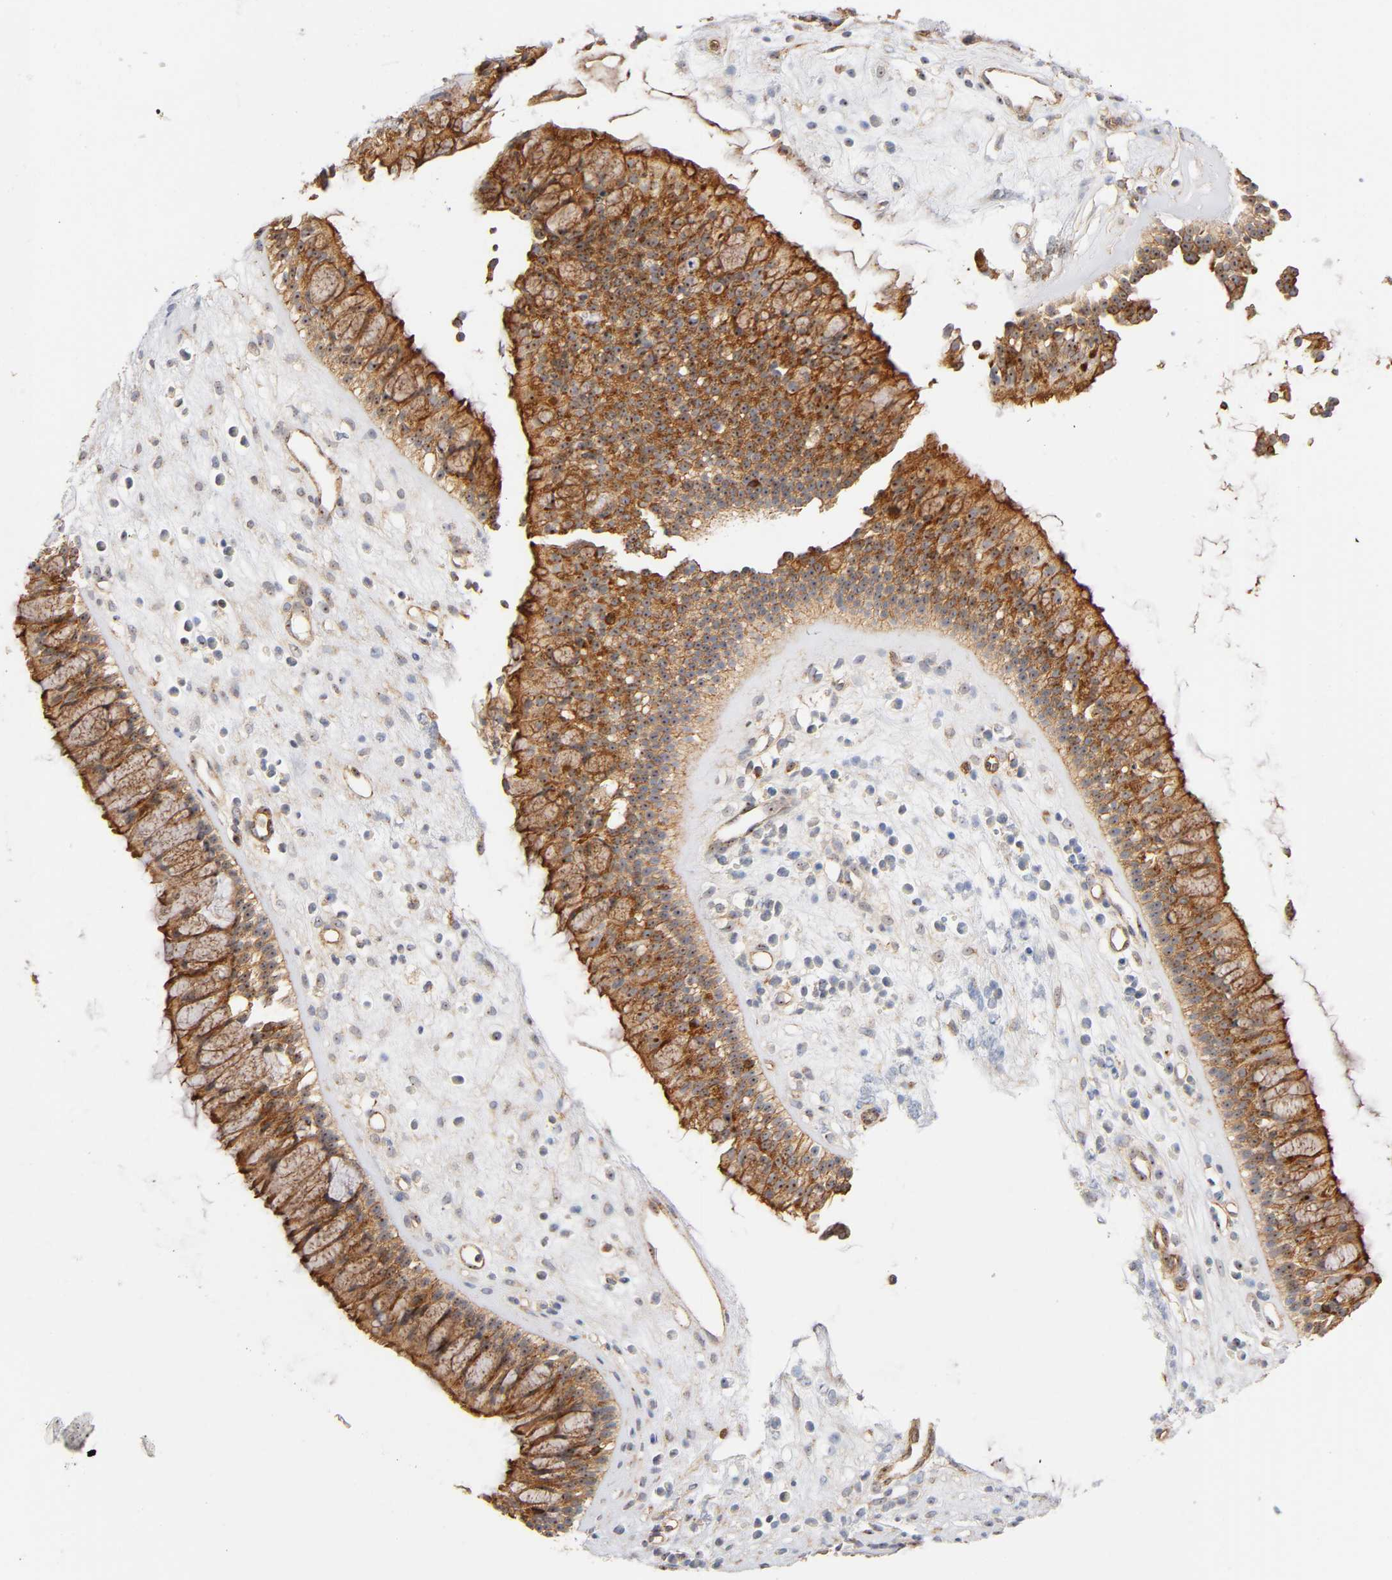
{"staining": {"intensity": "strong", "quantity": ">75%", "location": "cytoplasmic/membranous,nuclear"}, "tissue": "nasopharynx", "cell_type": "Respiratory epithelial cells", "image_type": "normal", "snomed": [{"axis": "morphology", "description": "Normal tissue, NOS"}, {"axis": "topography", "description": "Nasopharynx"}], "caption": "An IHC micrograph of normal tissue is shown. Protein staining in brown shows strong cytoplasmic/membranous,nuclear positivity in nasopharynx within respiratory epithelial cells.", "gene": "PLD1", "patient": {"sex": "female", "age": 63}}